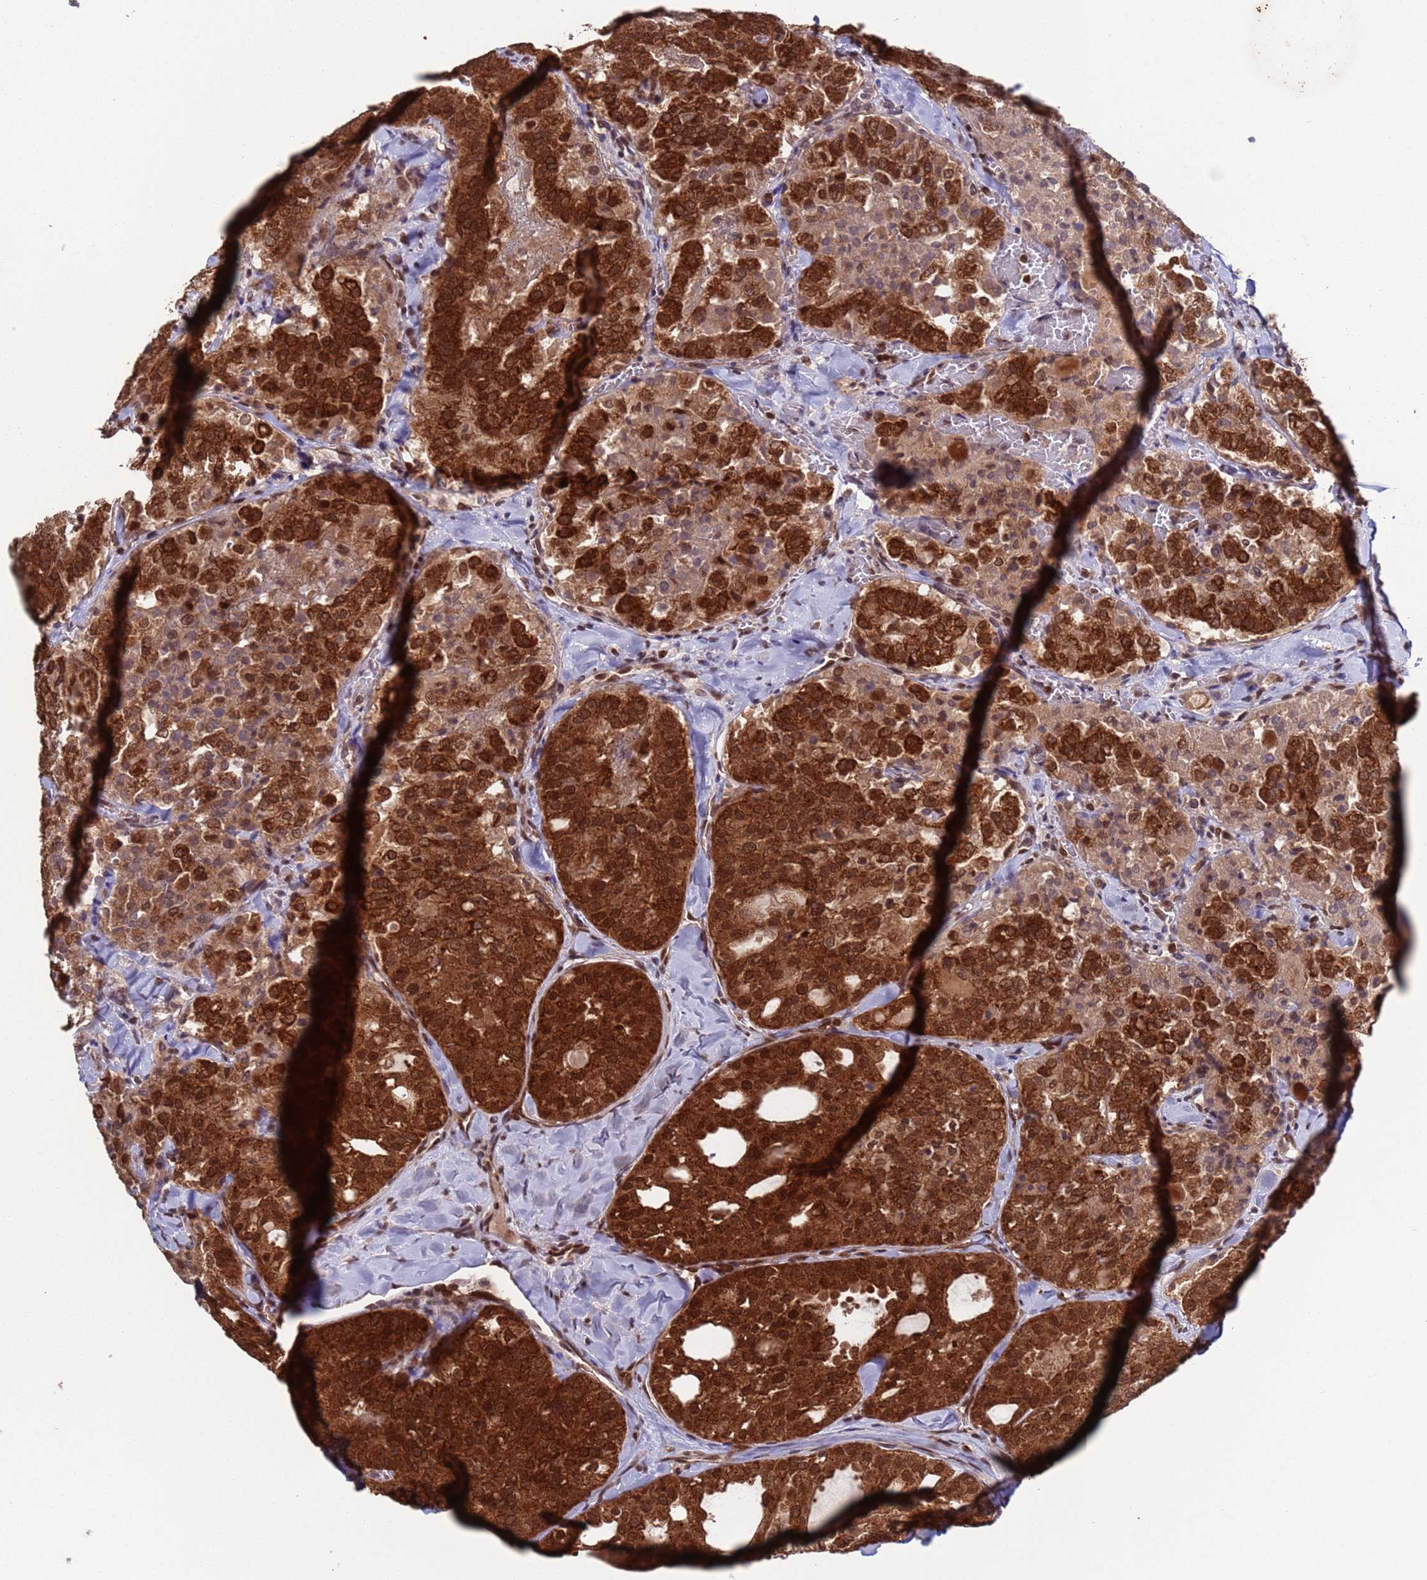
{"staining": {"intensity": "strong", "quantity": ">75%", "location": "cytoplasmic/membranous,nuclear"}, "tissue": "thyroid cancer", "cell_type": "Tumor cells", "image_type": "cancer", "snomed": [{"axis": "morphology", "description": "Follicular adenoma carcinoma, NOS"}, {"axis": "topography", "description": "Thyroid gland"}], "caption": "Thyroid cancer stained with a brown dye displays strong cytoplasmic/membranous and nuclear positive staining in approximately >75% of tumor cells.", "gene": "FUBP3", "patient": {"sex": "male", "age": 75}}